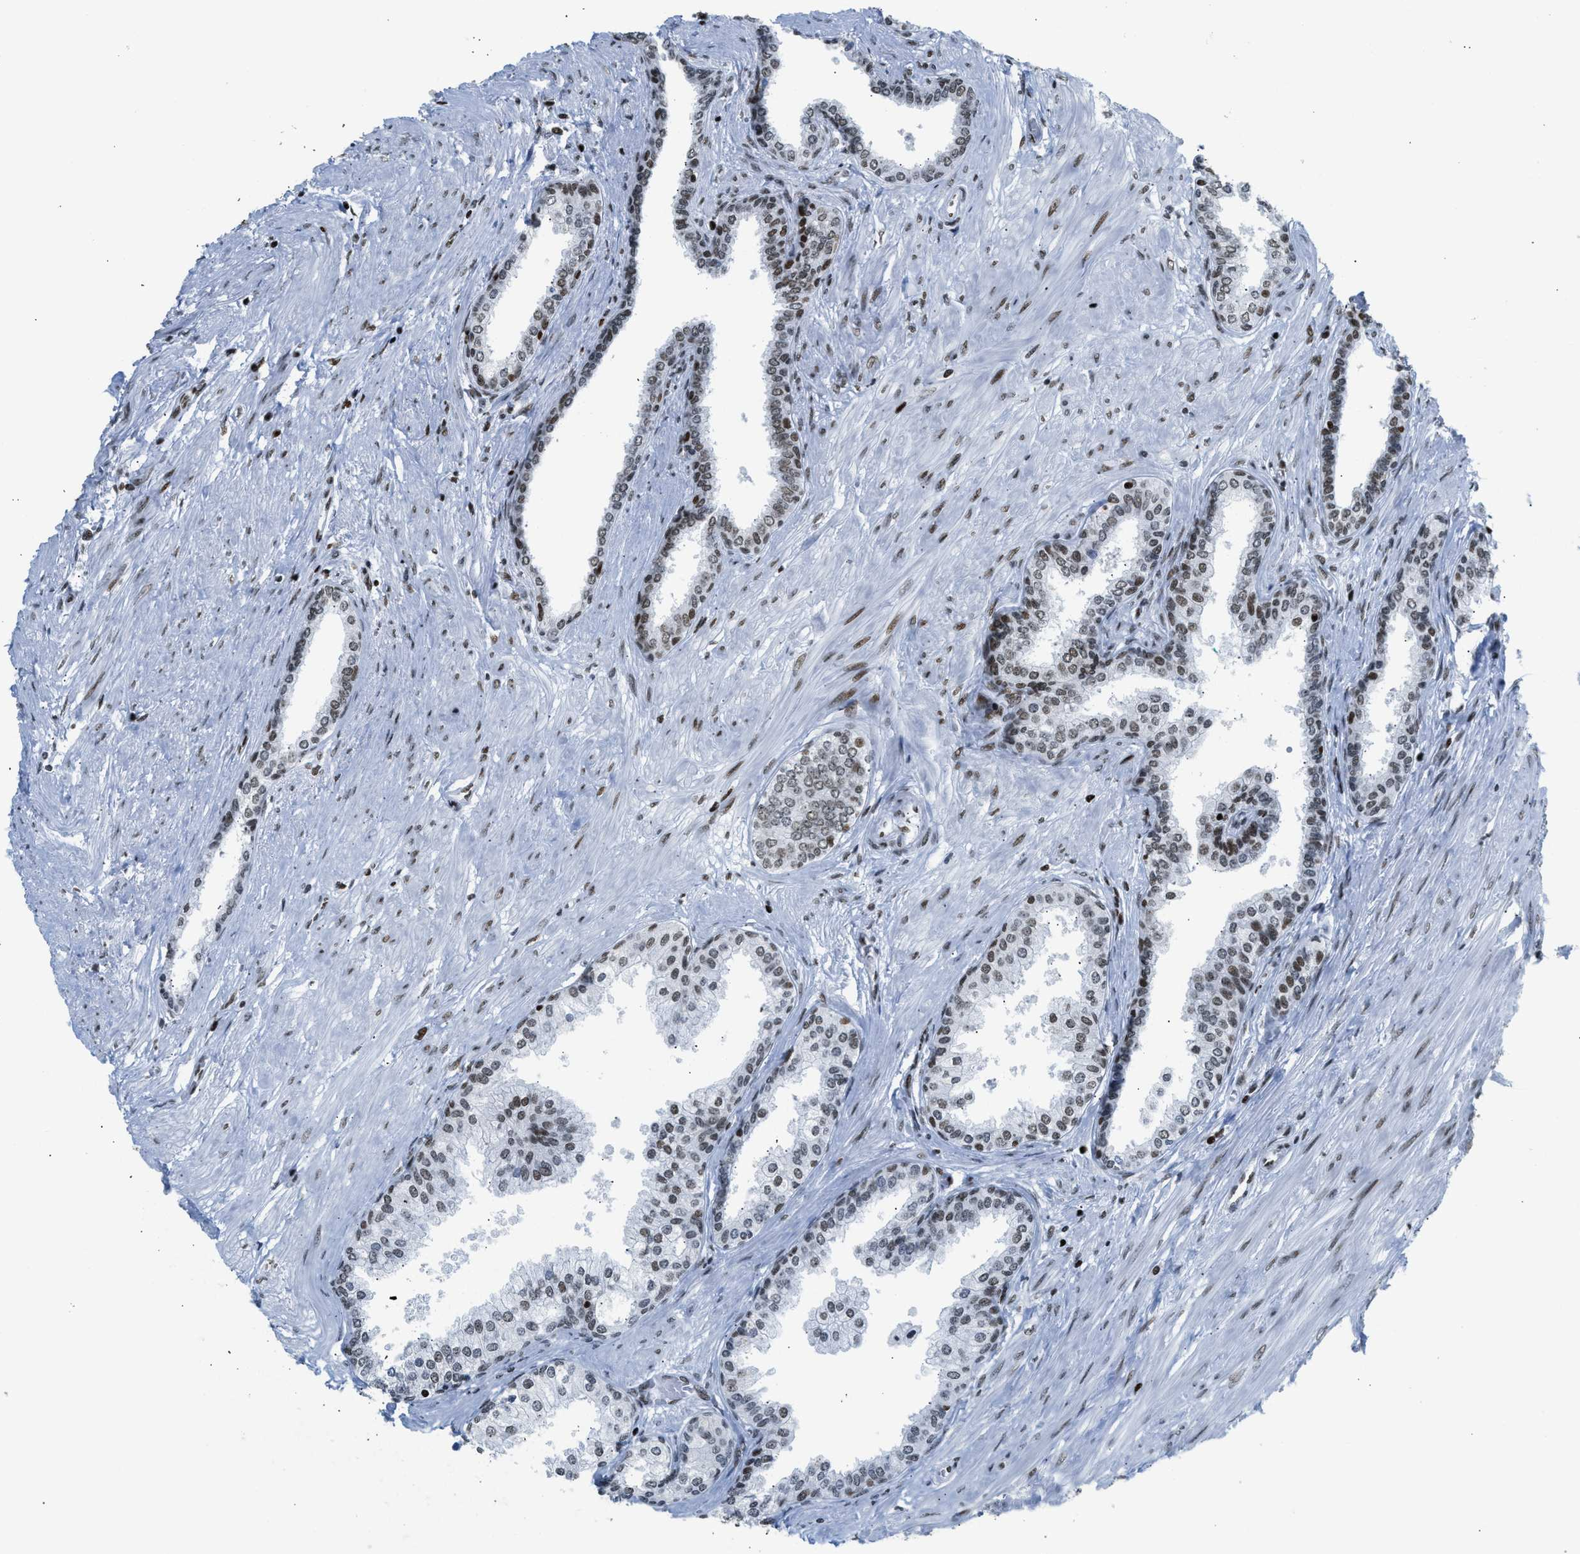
{"staining": {"intensity": "moderate", "quantity": ">75%", "location": "nuclear"}, "tissue": "prostate cancer", "cell_type": "Tumor cells", "image_type": "cancer", "snomed": [{"axis": "morphology", "description": "Adenocarcinoma, Low grade"}, {"axis": "topography", "description": "Prostate"}], "caption": "Tumor cells demonstrate medium levels of moderate nuclear staining in about >75% of cells in prostate cancer.", "gene": "PIF1", "patient": {"sex": "male", "age": 57}}